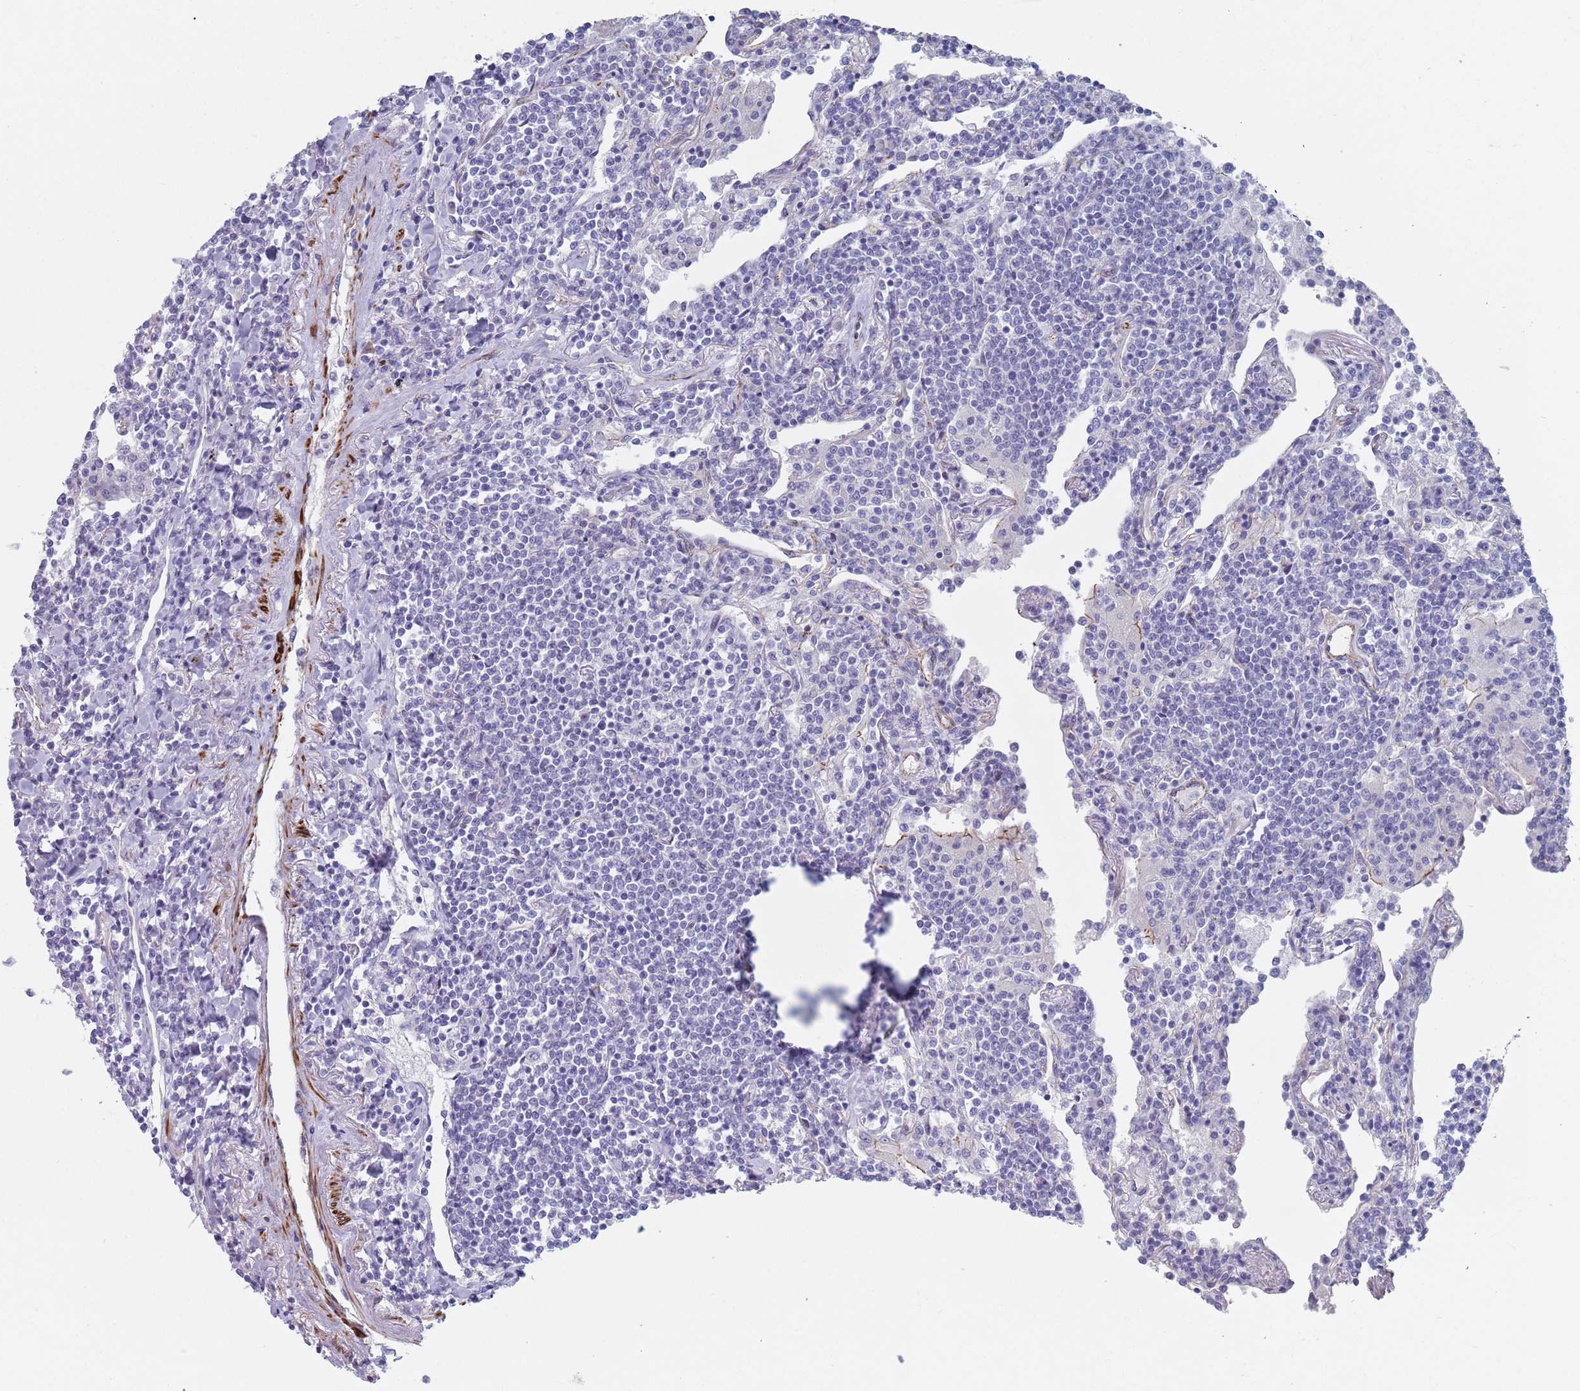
{"staining": {"intensity": "negative", "quantity": "none", "location": "none"}, "tissue": "lymphoma", "cell_type": "Tumor cells", "image_type": "cancer", "snomed": [{"axis": "morphology", "description": "Malignant lymphoma, non-Hodgkin's type, Low grade"}, {"axis": "topography", "description": "Lung"}], "caption": "A high-resolution micrograph shows immunohistochemistry (IHC) staining of low-grade malignant lymphoma, non-Hodgkin's type, which shows no significant expression in tumor cells.", "gene": "OR5A2", "patient": {"sex": "female", "age": 71}}